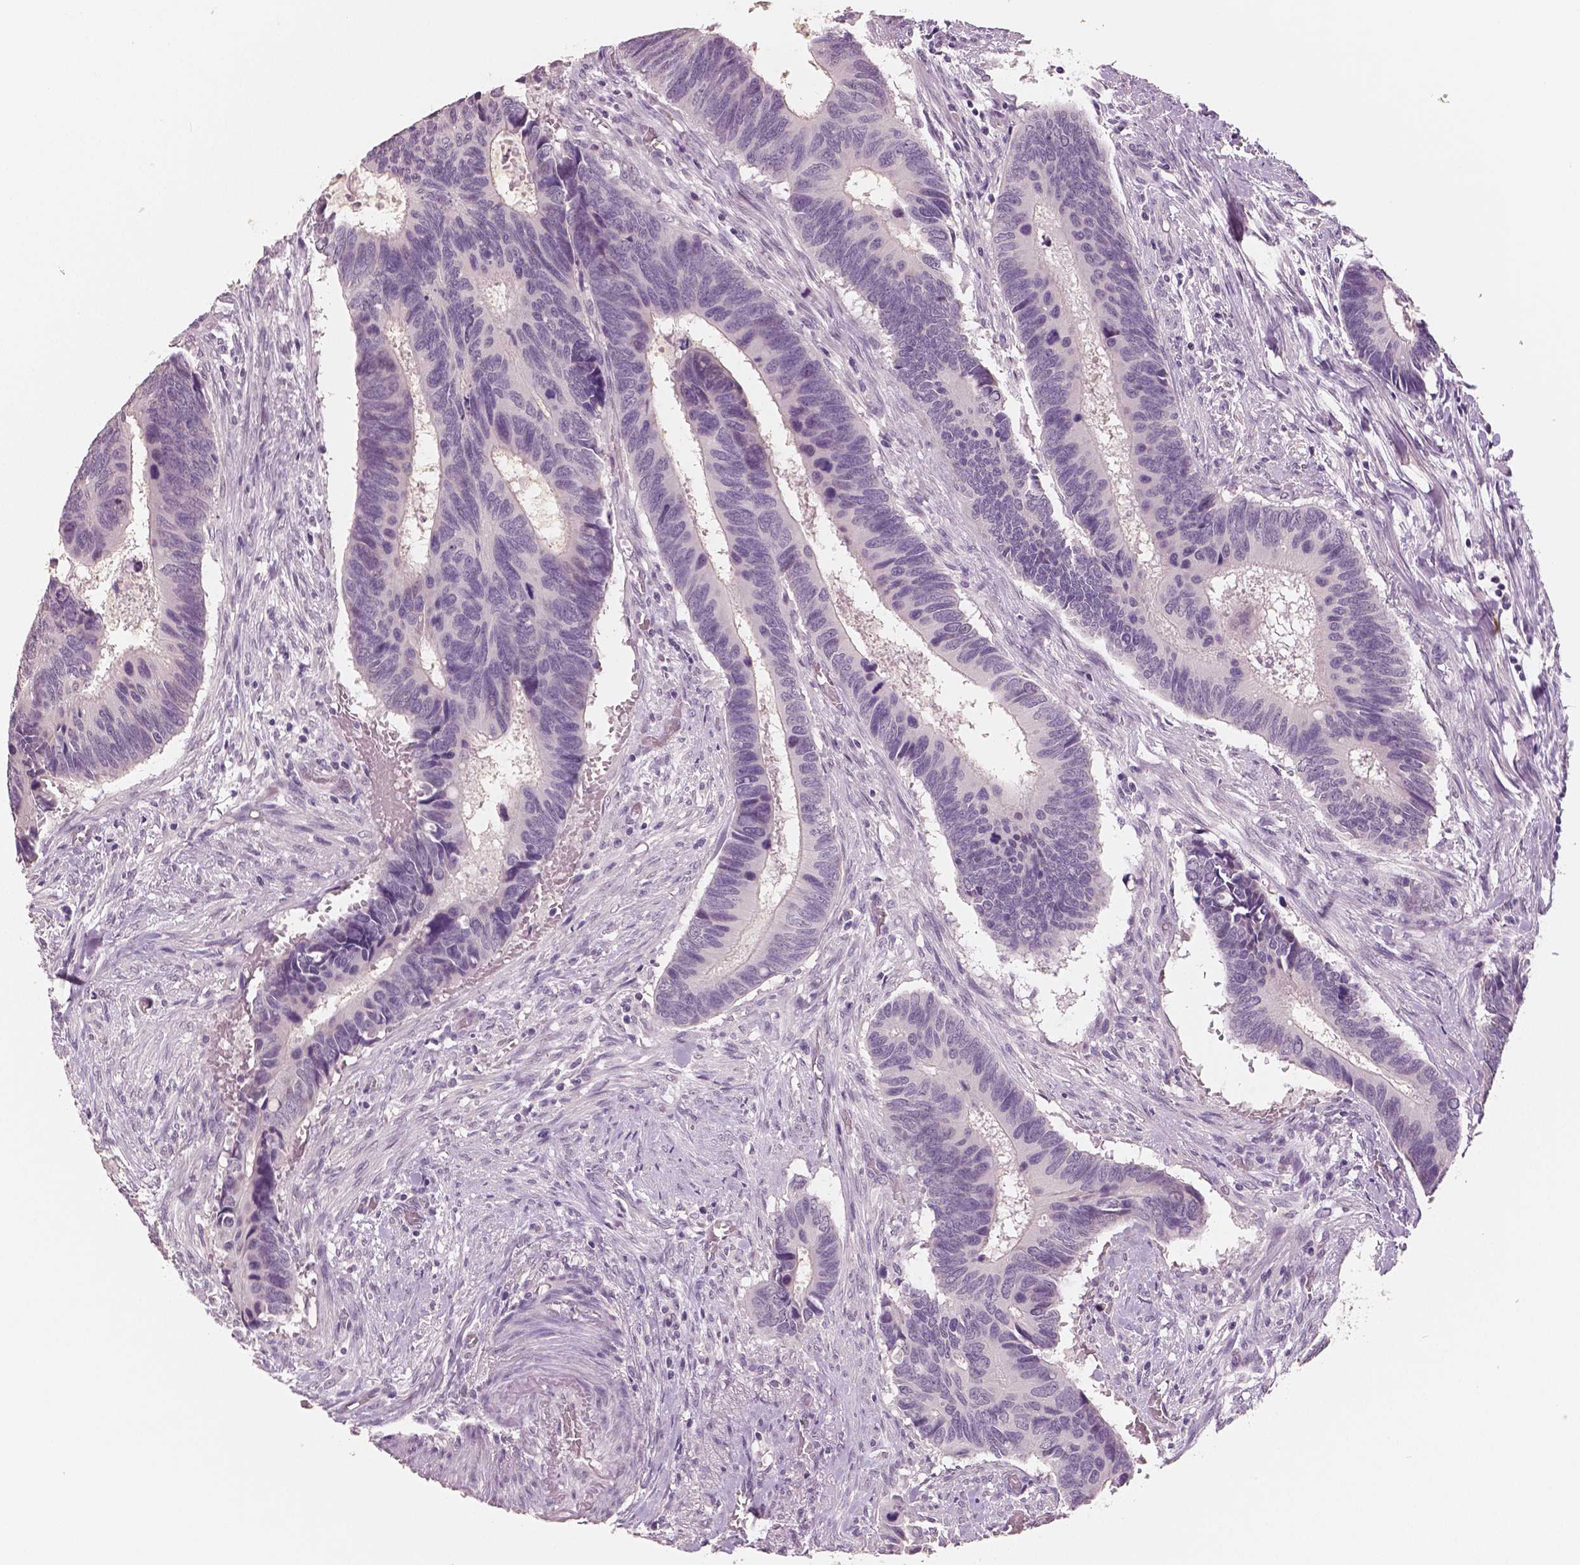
{"staining": {"intensity": "negative", "quantity": "none", "location": "none"}, "tissue": "colorectal cancer", "cell_type": "Tumor cells", "image_type": "cancer", "snomed": [{"axis": "morphology", "description": "Adenocarcinoma, NOS"}, {"axis": "topography", "description": "Colon"}], "caption": "Immunohistochemistry micrograph of neoplastic tissue: colorectal cancer (adenocarcinoma) stained with DAB (3,3'-diaminobenzidine) demonstrates no significant protein staining in tumor cells.", "gene": "NECAB2", "patient": {"sex": "male", "age": 49}}